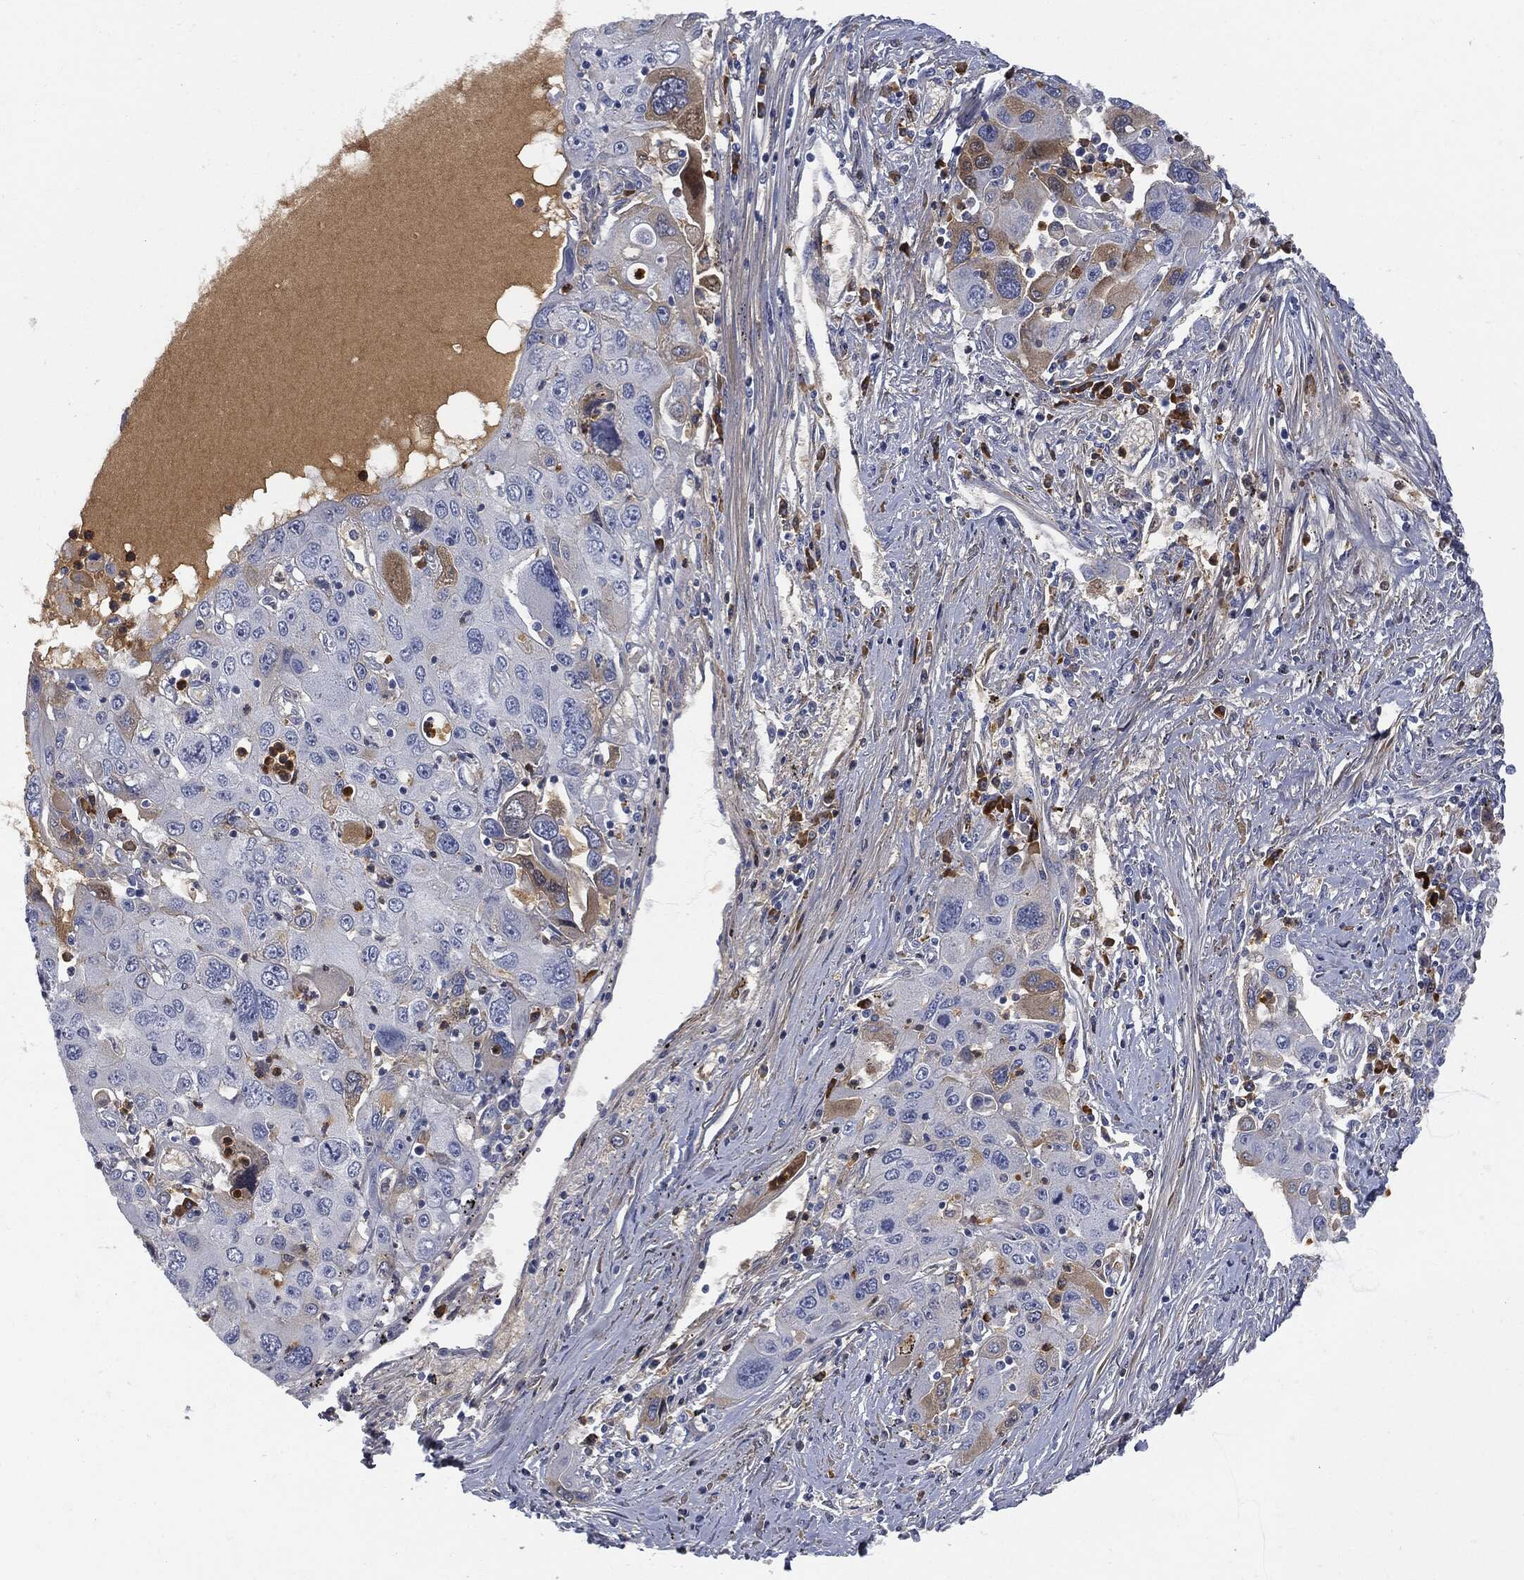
{"staining": {"intensity": "weak", "quantity": "<25%", "location": "cytoplasmic/membranous"}, "tissue": "stomach cancer", "cell_type": "Tumor cells", "image_type": "cancer", "snomed": [{"axis": "morphology", "description": "Adenocarcinoma, NOS"}, {"axis": "topography", "description": "Stomach"}], "caption": "Histopathology image shows no protein expression in tumor cells of adenocarcinoma (stomach) tissue. The staining is performed using DAB brown chromogen with nuclei counter-stained in using hematoxylin.", "gene": "BTK", "patient": {"sex": "male", "age": 56}}